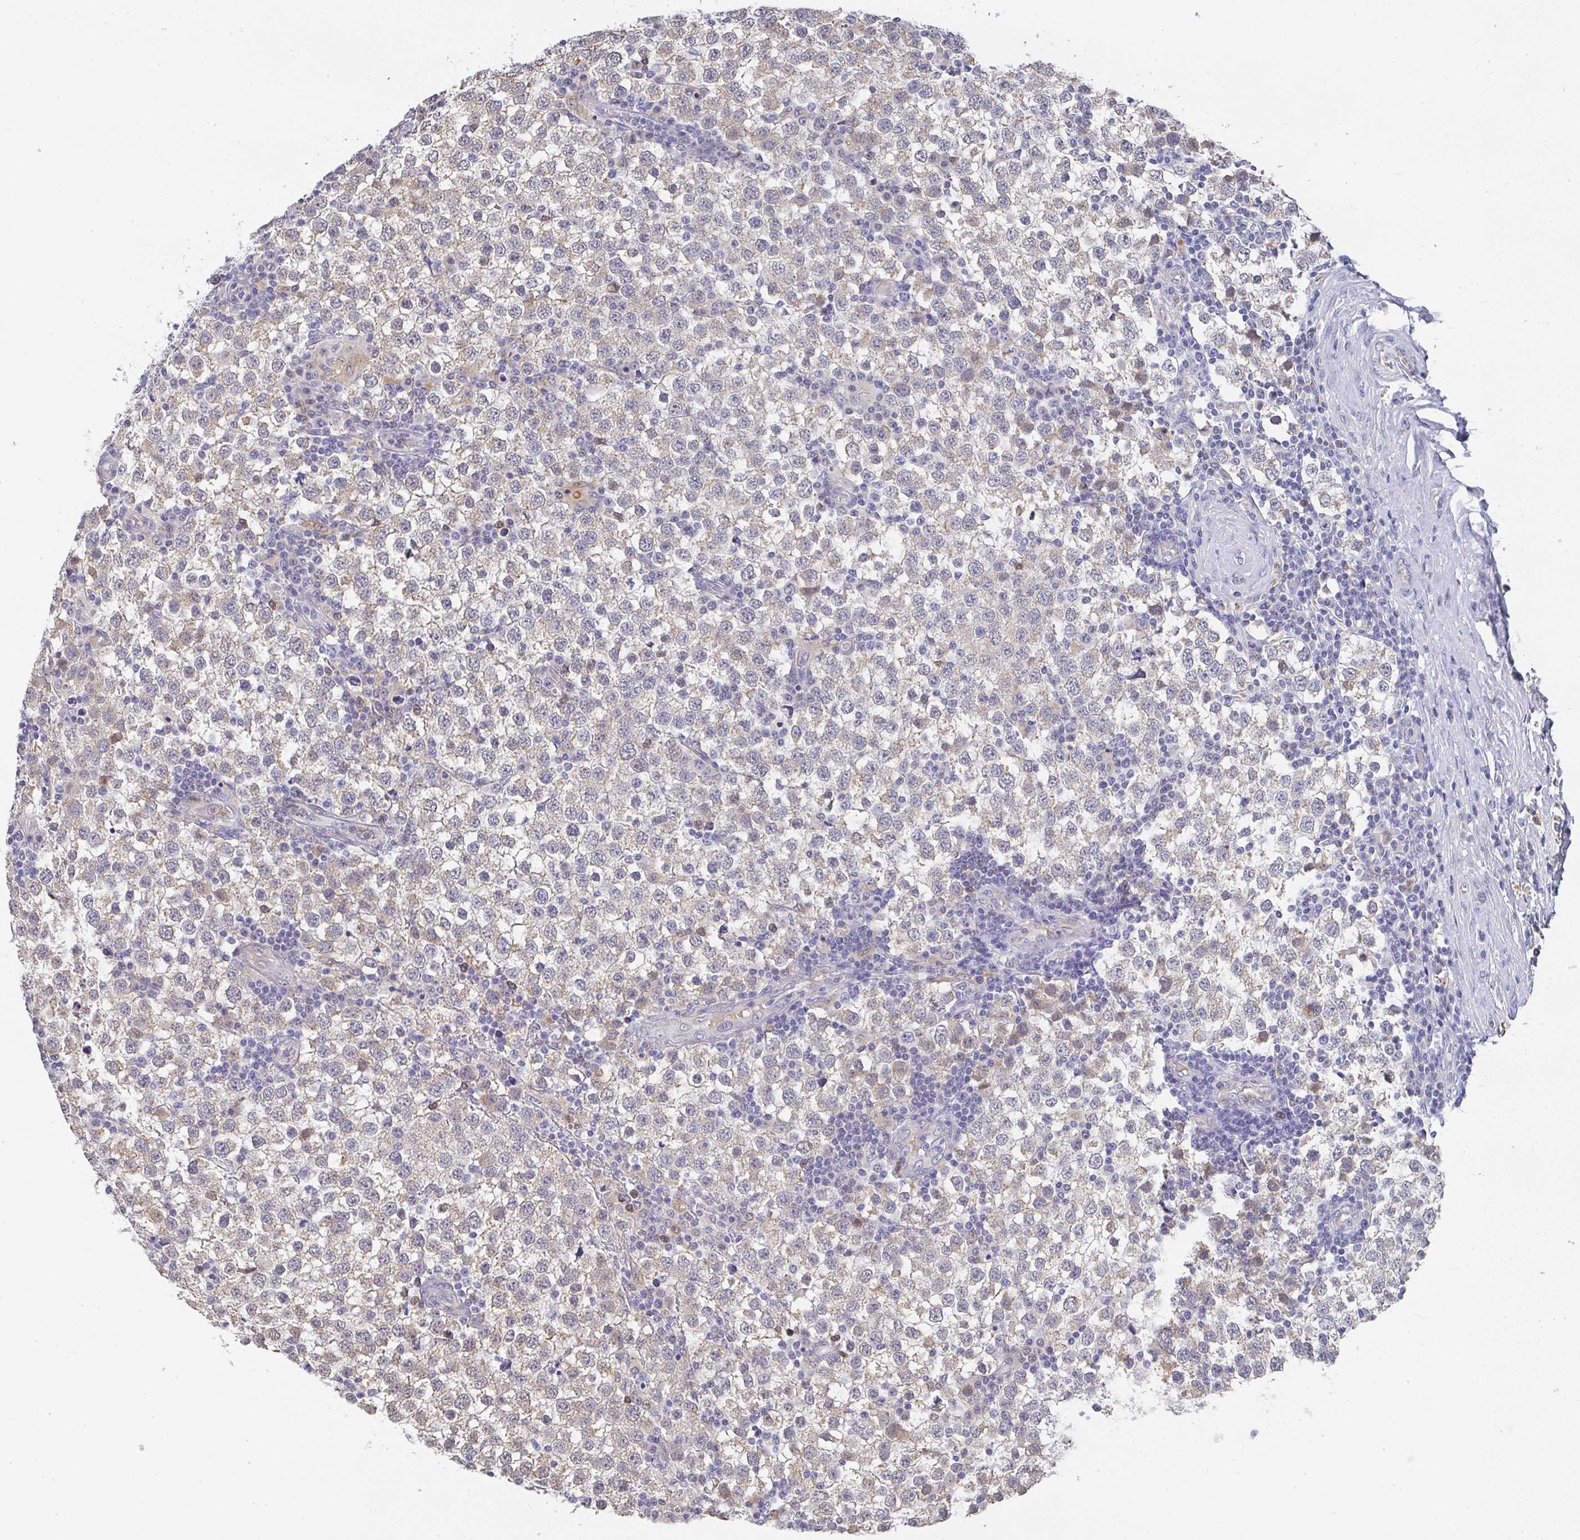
{"staining": {"intensity": "weak", "quantity": "25%-75%", "location": "cytoplasmic/membranous"}, "tissue": "testis cancer", "cell_type": "Tumor cells", "image_type": "cancer", "snomed": [{"axis": "morphology", "description": "Seminoma, NOS"}, {"axis": "topography", "description": "Testis"}], "caption": "Immunohistochemical staining of seminoma (testis) demonstrates low levels of weak cytoplasmic/membranous expression in approximately 25%-75% of tumor cells.", "gene": "NCF1", "patient": {"sex": "male", "age": 34}}